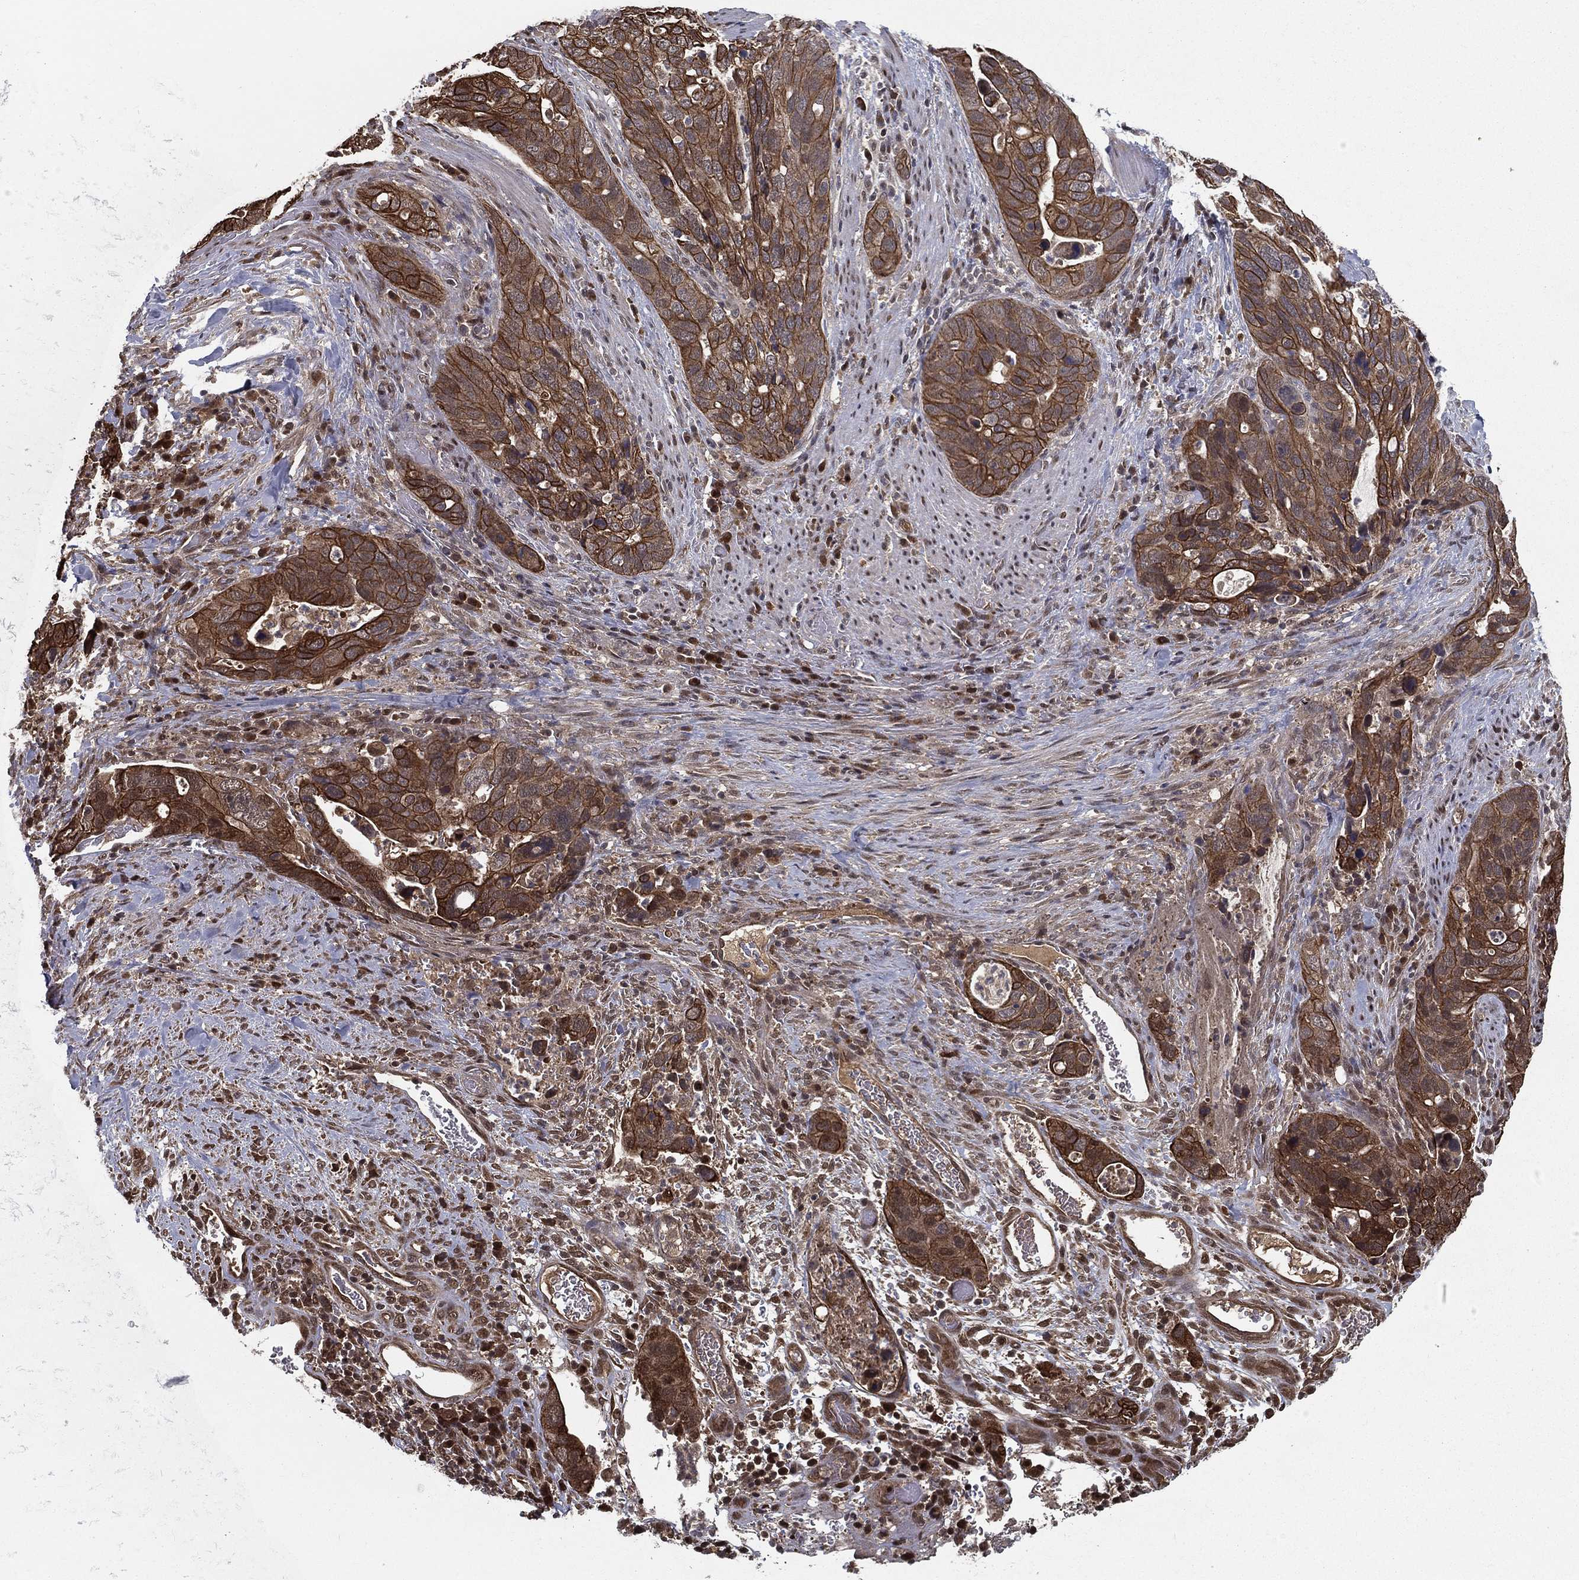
{"staining": {"intensity": "strong", "quantity": "25%-75%", "location": "cytoplasmic/membranous"}, "tissue": "stomach cancer", "cell_type": "Tumor cells", "image_type": "cancer", "snomed": [{"axis": "morphology", "description": "Adenocarcinoma, NOS"}, {"axis": "topography", "description": "Stomach"}], "caption": "Tumor cells display high levels of strong cytoplasmic/membranous expression in about 25%-75% of cells in adenocarcinoma (stomach).", "gene": "SLC6A6", "patient": {"sex": "male", "age": 54}}